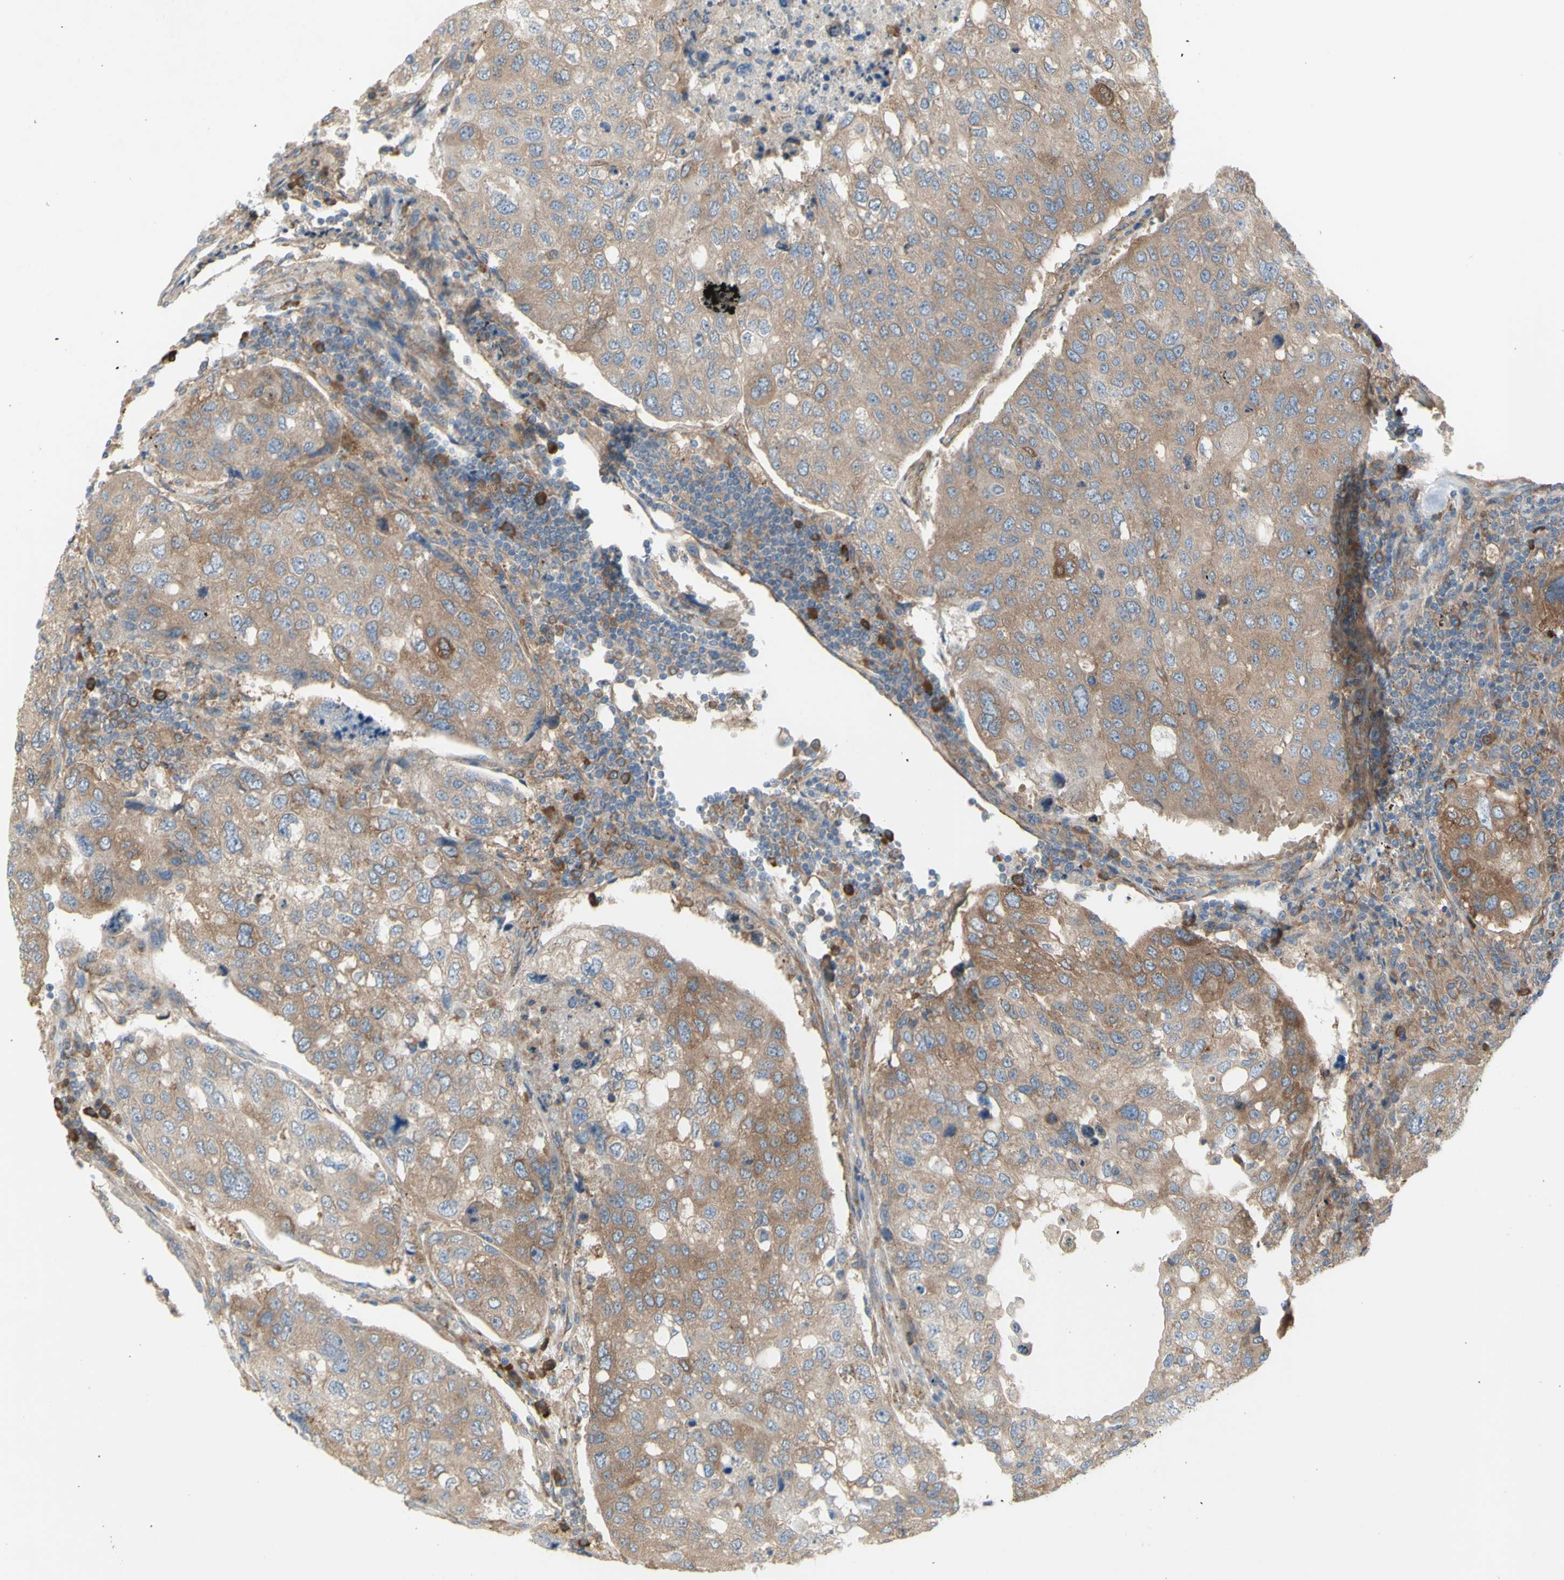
{"staining": {"intensity": "moderate", "quantity": "25%-75%", "location": "cytoplasmic/membranous"}, "tissue": "urothelial cancer", "cell_type": "Tumor cells", "image_type": "cancer", "snomed": [{"axis": "morphology", "description": "Urothelial carcinoma, High grade"}, {"axis": "topography", "description": "Lymph node"}, {"axis": "topography", "description": "Urinary bladder"}], "caption": "Protein staining of urothelial carcinoma (high-grade) tissue shows moderate cytoplasmic/membranous expression in approximately 25%-75% of tumor cells.", "gene": "KLC1", "patient": {"sex": "male", "age": 51}}